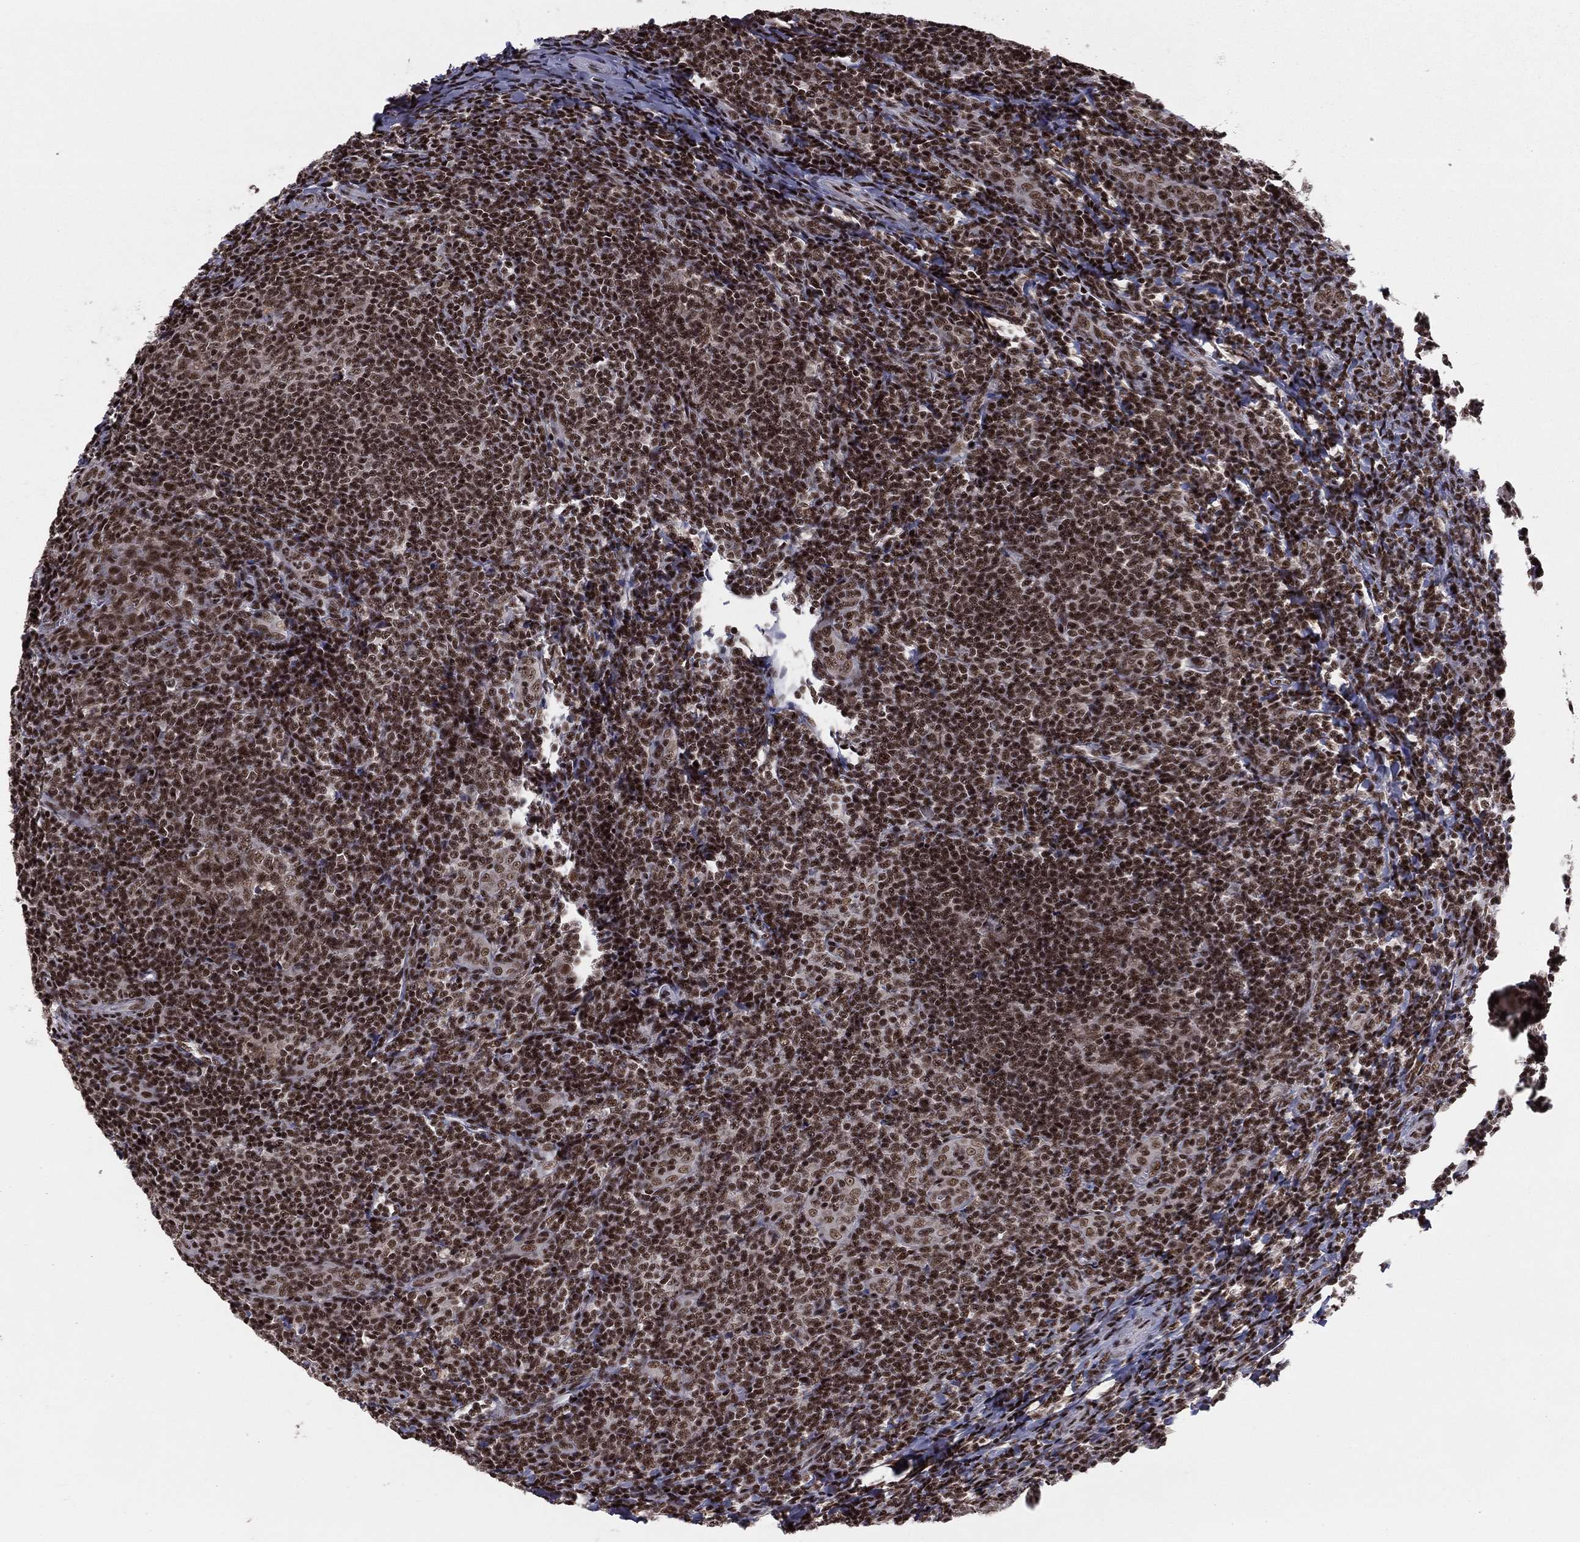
{"staining": {"intensity": "moderate", "quantity": ">75%", "location": "nuclear"}, "tissue": "tonsil", "cell_type": "Germinal center cells", "image_type": "normal", "snomed": [{"axis": "morphology", "description": "Normal tissue, NOS"}, {"axis": "topography", "description": "Tonsil"}], "caption": "Immunohistochemistry of unremarkable tonsil exhibits medium levels of moderate nuclear expression in approximately >75% of germinal center cells.", "gene": "NFYB", "patient": {"sex": "male", "age": 20}}